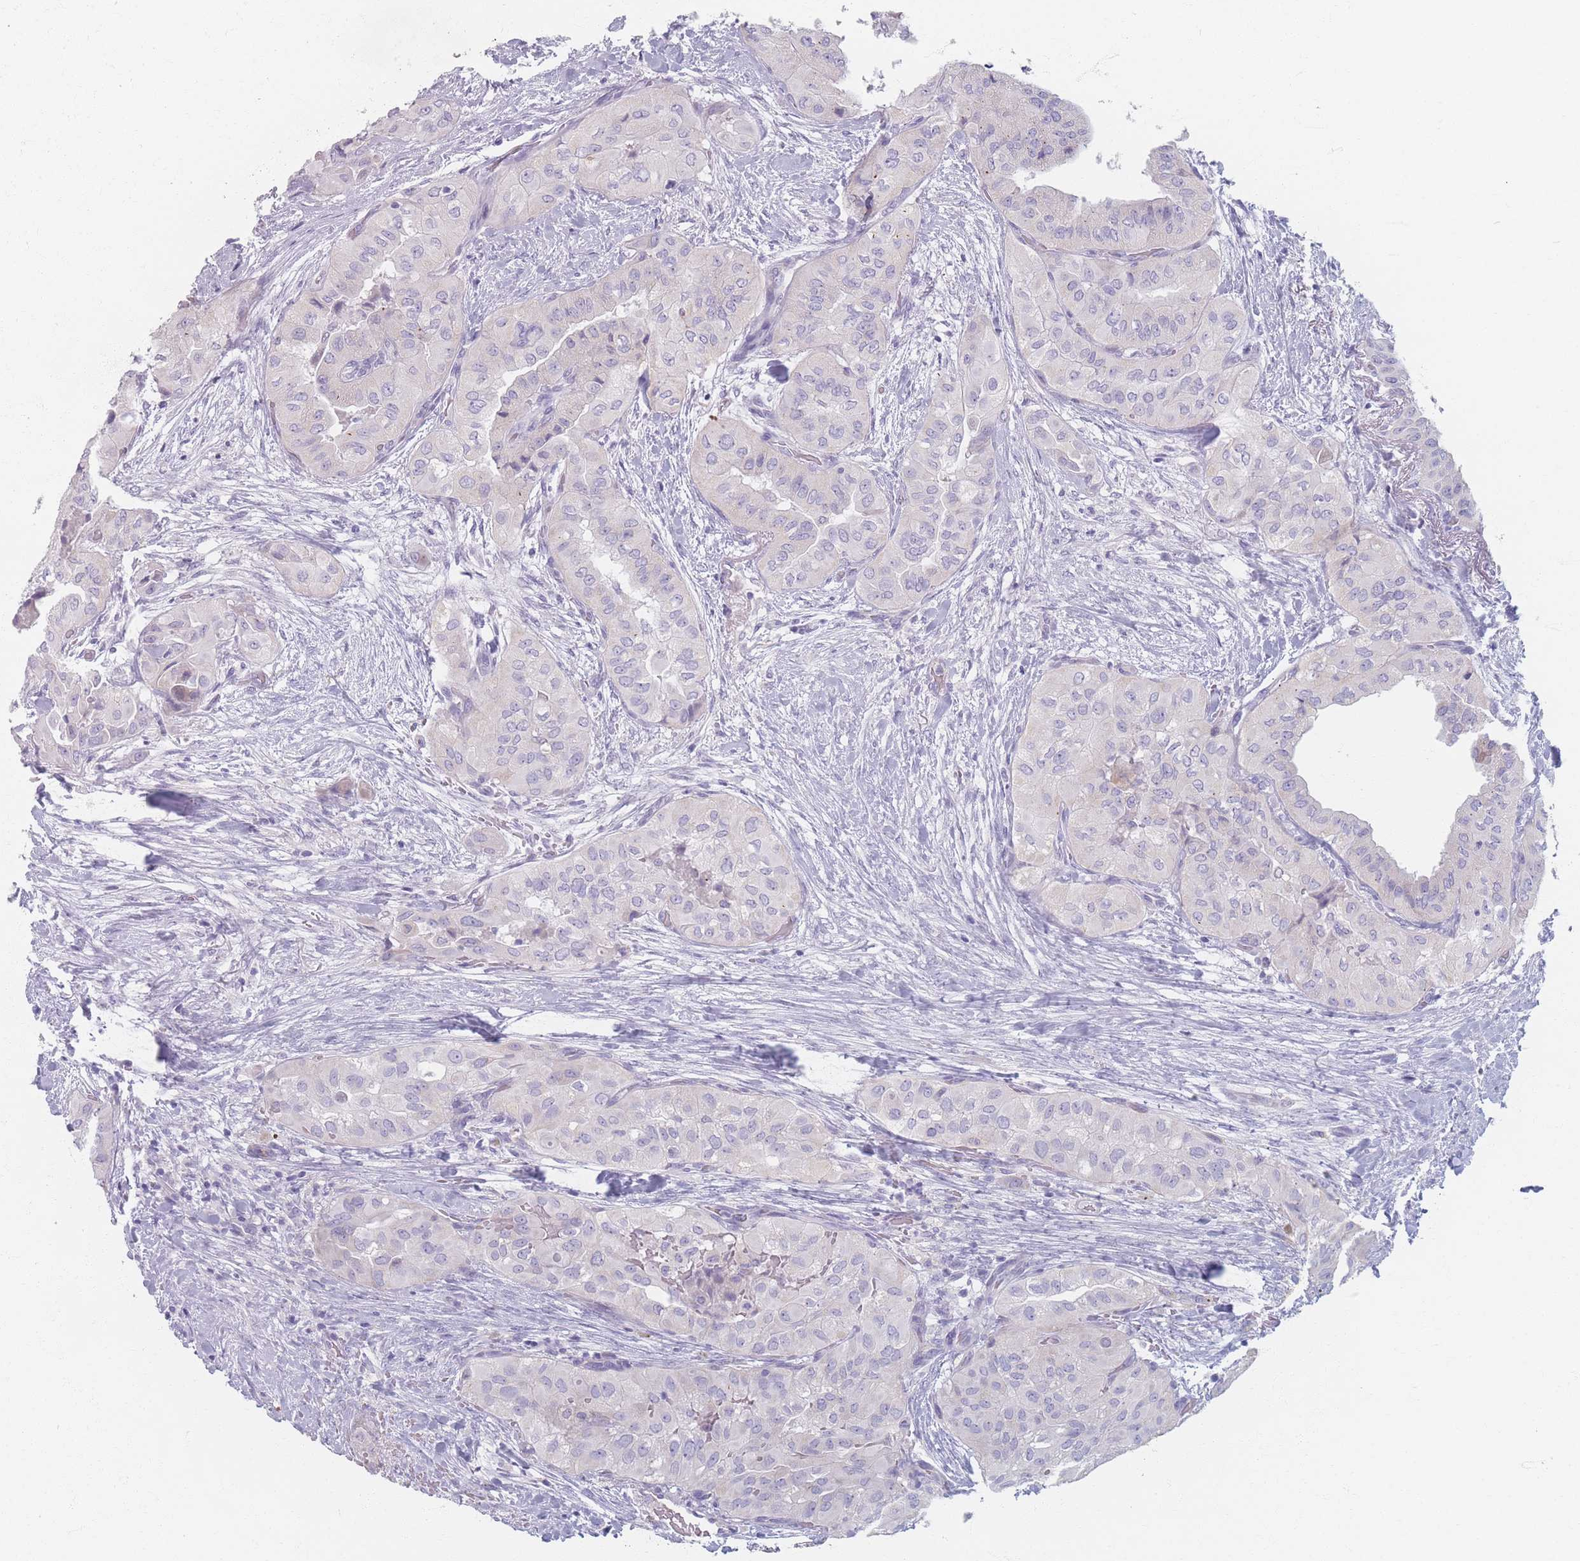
{"staining": {"intensity": "negative", "quantity": "none", "location": "none"}, "tissue": "head and neck cancer", "cell_type": "Tumor cells", "image_type": "cancer", "snomed": [{"axis": "morphology", "description": "Adenocarcinoma, NOS"}, {"axis": "topography", "description": "Head-Neck"}], "caption": "Immunohistochemical staining of human head and neck adenocarcinoma reveals no significant positivity in tumor cells. The staining was performed using DAB to visualize the protein expression in brown, while the nuclei were stained in blue with hematoxylin (Magnification: 20x).", "gene": "PIGM", "patient": {"sex": "male", "age": 66}}